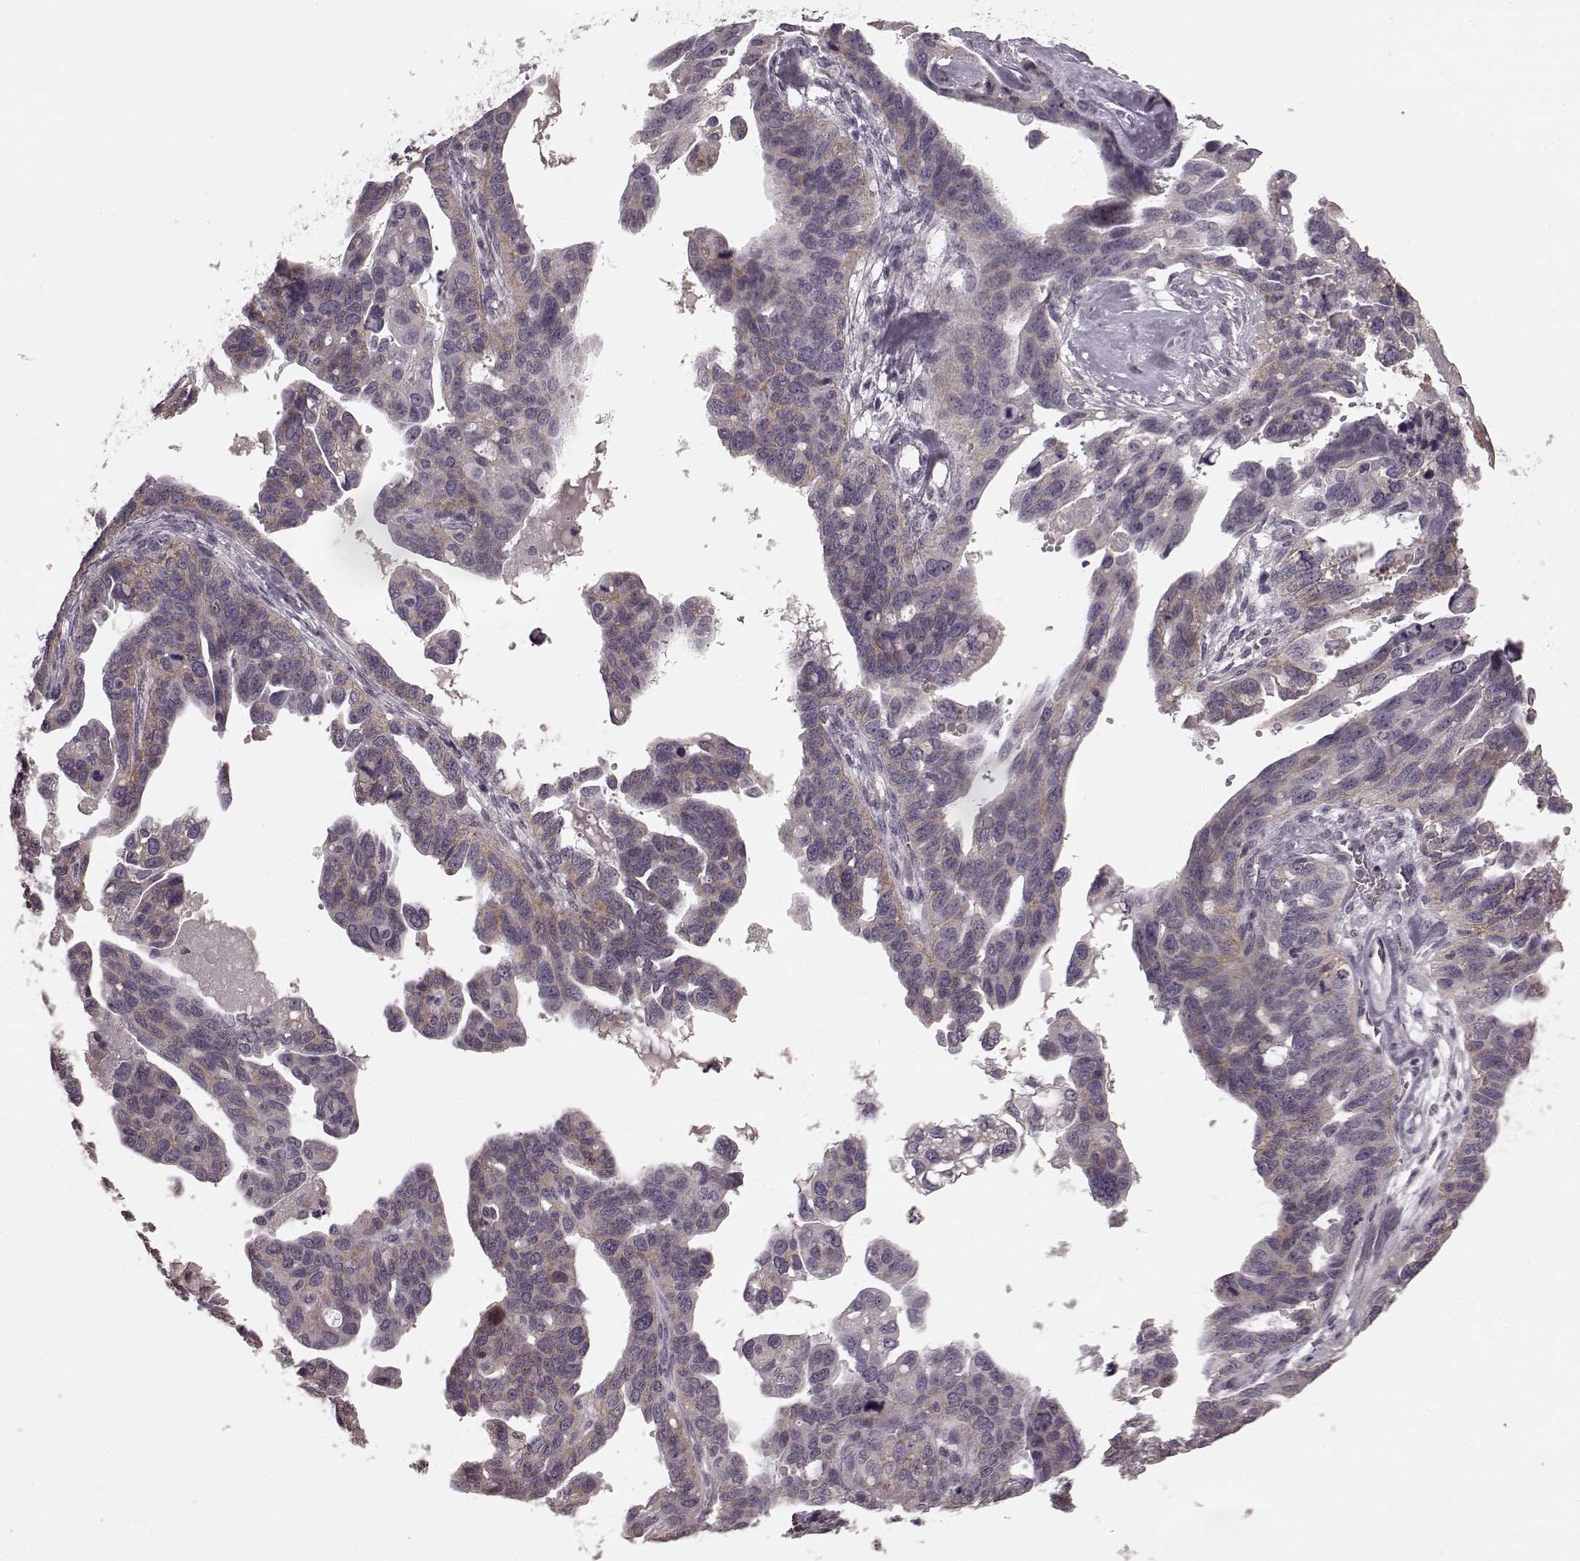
{"staining": {"intensity": "weak", "quantity": ">75%", "location": "cytoplasmic/membranous"}, "tissue": "ovarian cancer", "cell_type": "Tumor cells", "image_type": "cancer", "snomed": [{"axis": "morphology", "description": "Cystadenocarcinoma, serous, NOS"}, {"axis": "topography", "description": "Ovary"}], "caption": "Serous cystadenocarcinoma (ovarian) stained for a protein (brown) exhibits weak cytoplasmic/membranous positive expression in about >75% of tumor cells.", "gene": "PRKCE", "patient": {"sex": "female", "age": 69}}